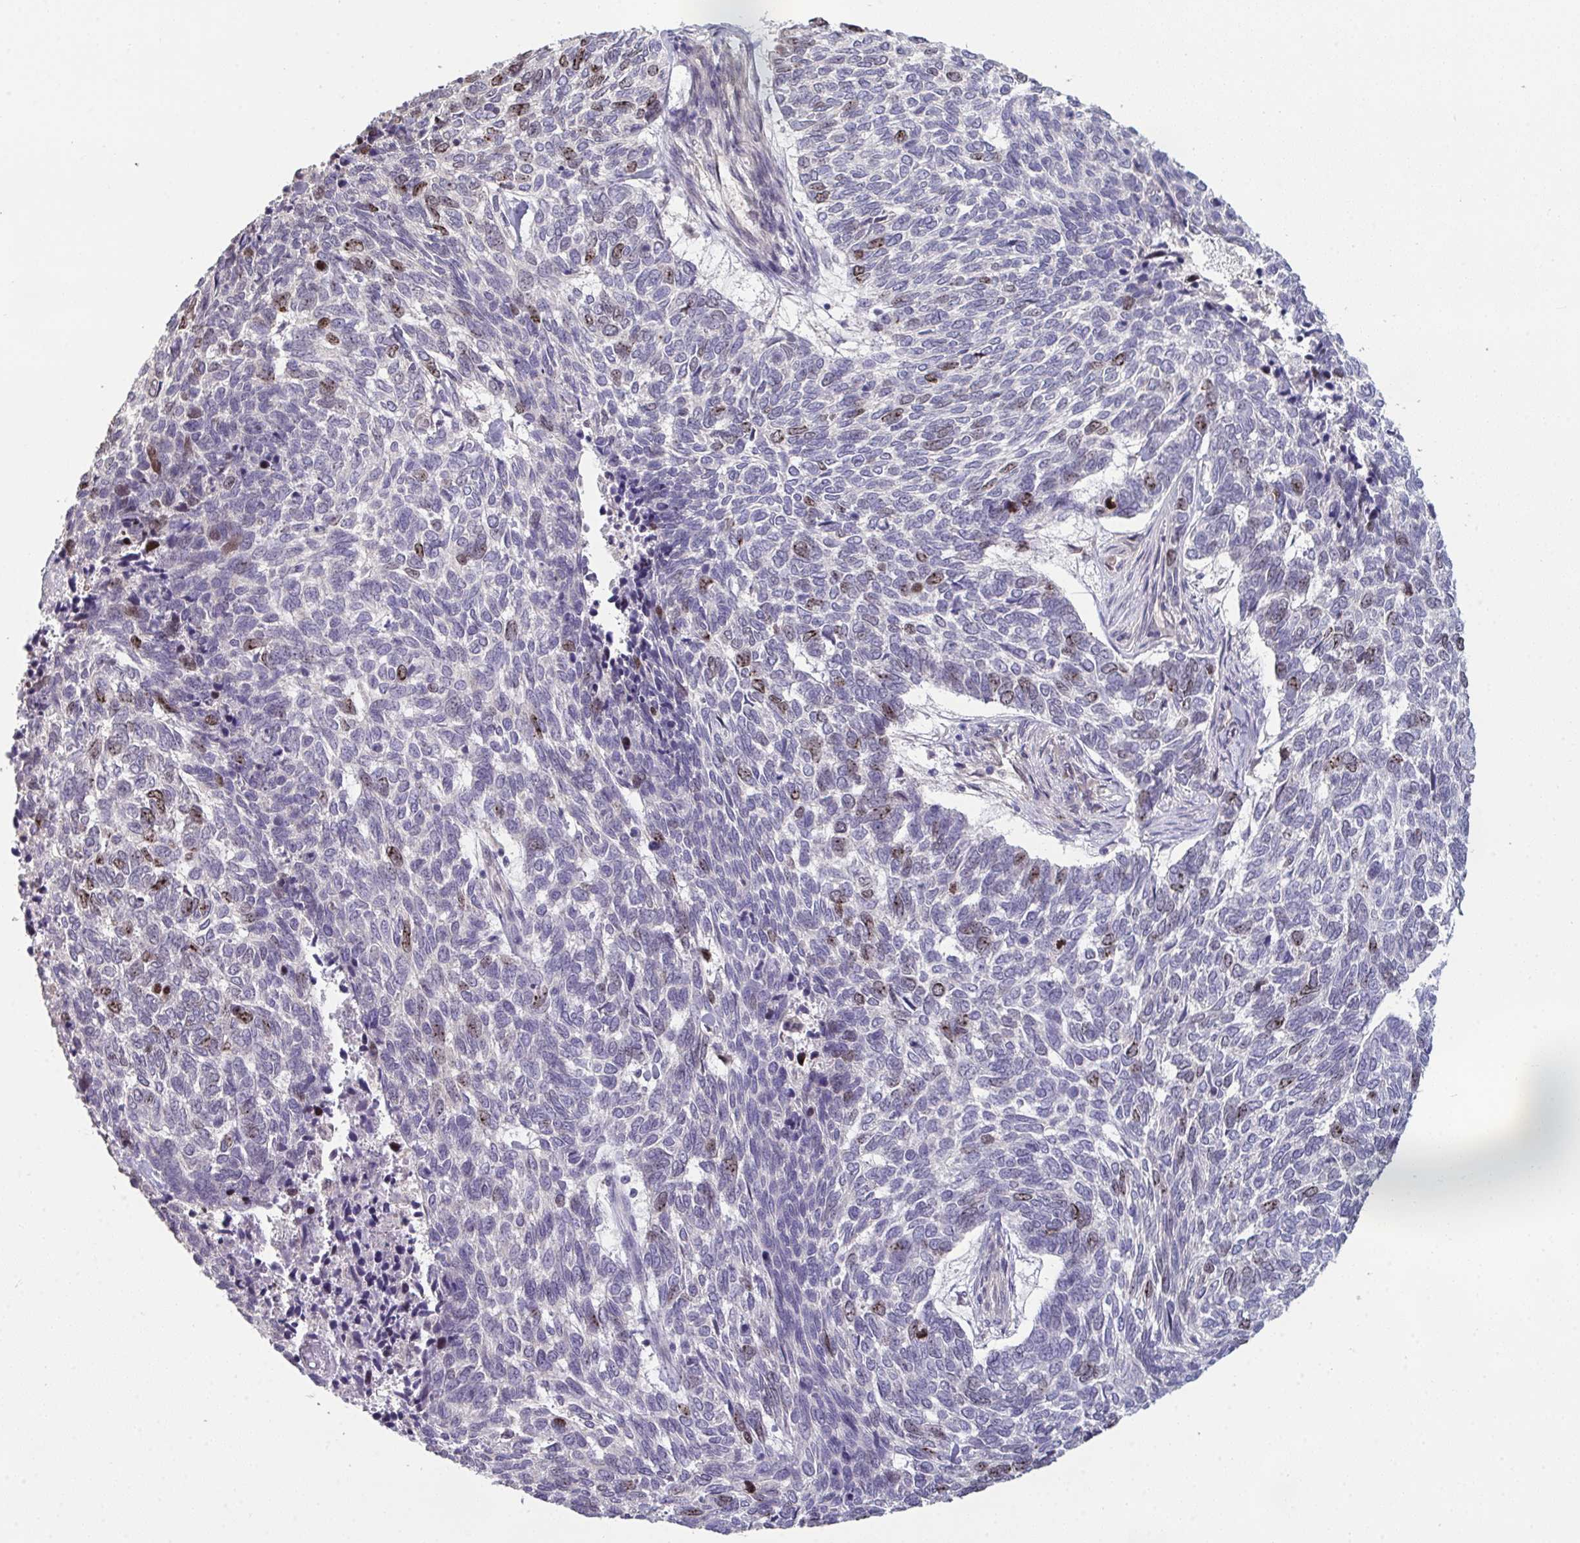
{"staining": {"intensity": "moderate", "quantity": "<25%", "location": "nuclear"}, "tissue": "skin cancer", "cell_type": "Tumor cells", "image_type": "cancer", "snomed": [{"axis": "morphology", "description": "Basal cell carcinoma"}, {"axis": "topography", "description": "Skin"}], "caption": "DAB (3,3'-diaminobenzidine) immunohistochemical staining of skin cancer reveals moderate nuclear protein expression in about <25% of tumor cells. (DAB (3,3'-diaminobenzidine) IHC with brightfield microscopy, high magnification).", "gene": "SETD7", "patient": {"sex": "female", "age": 65}}